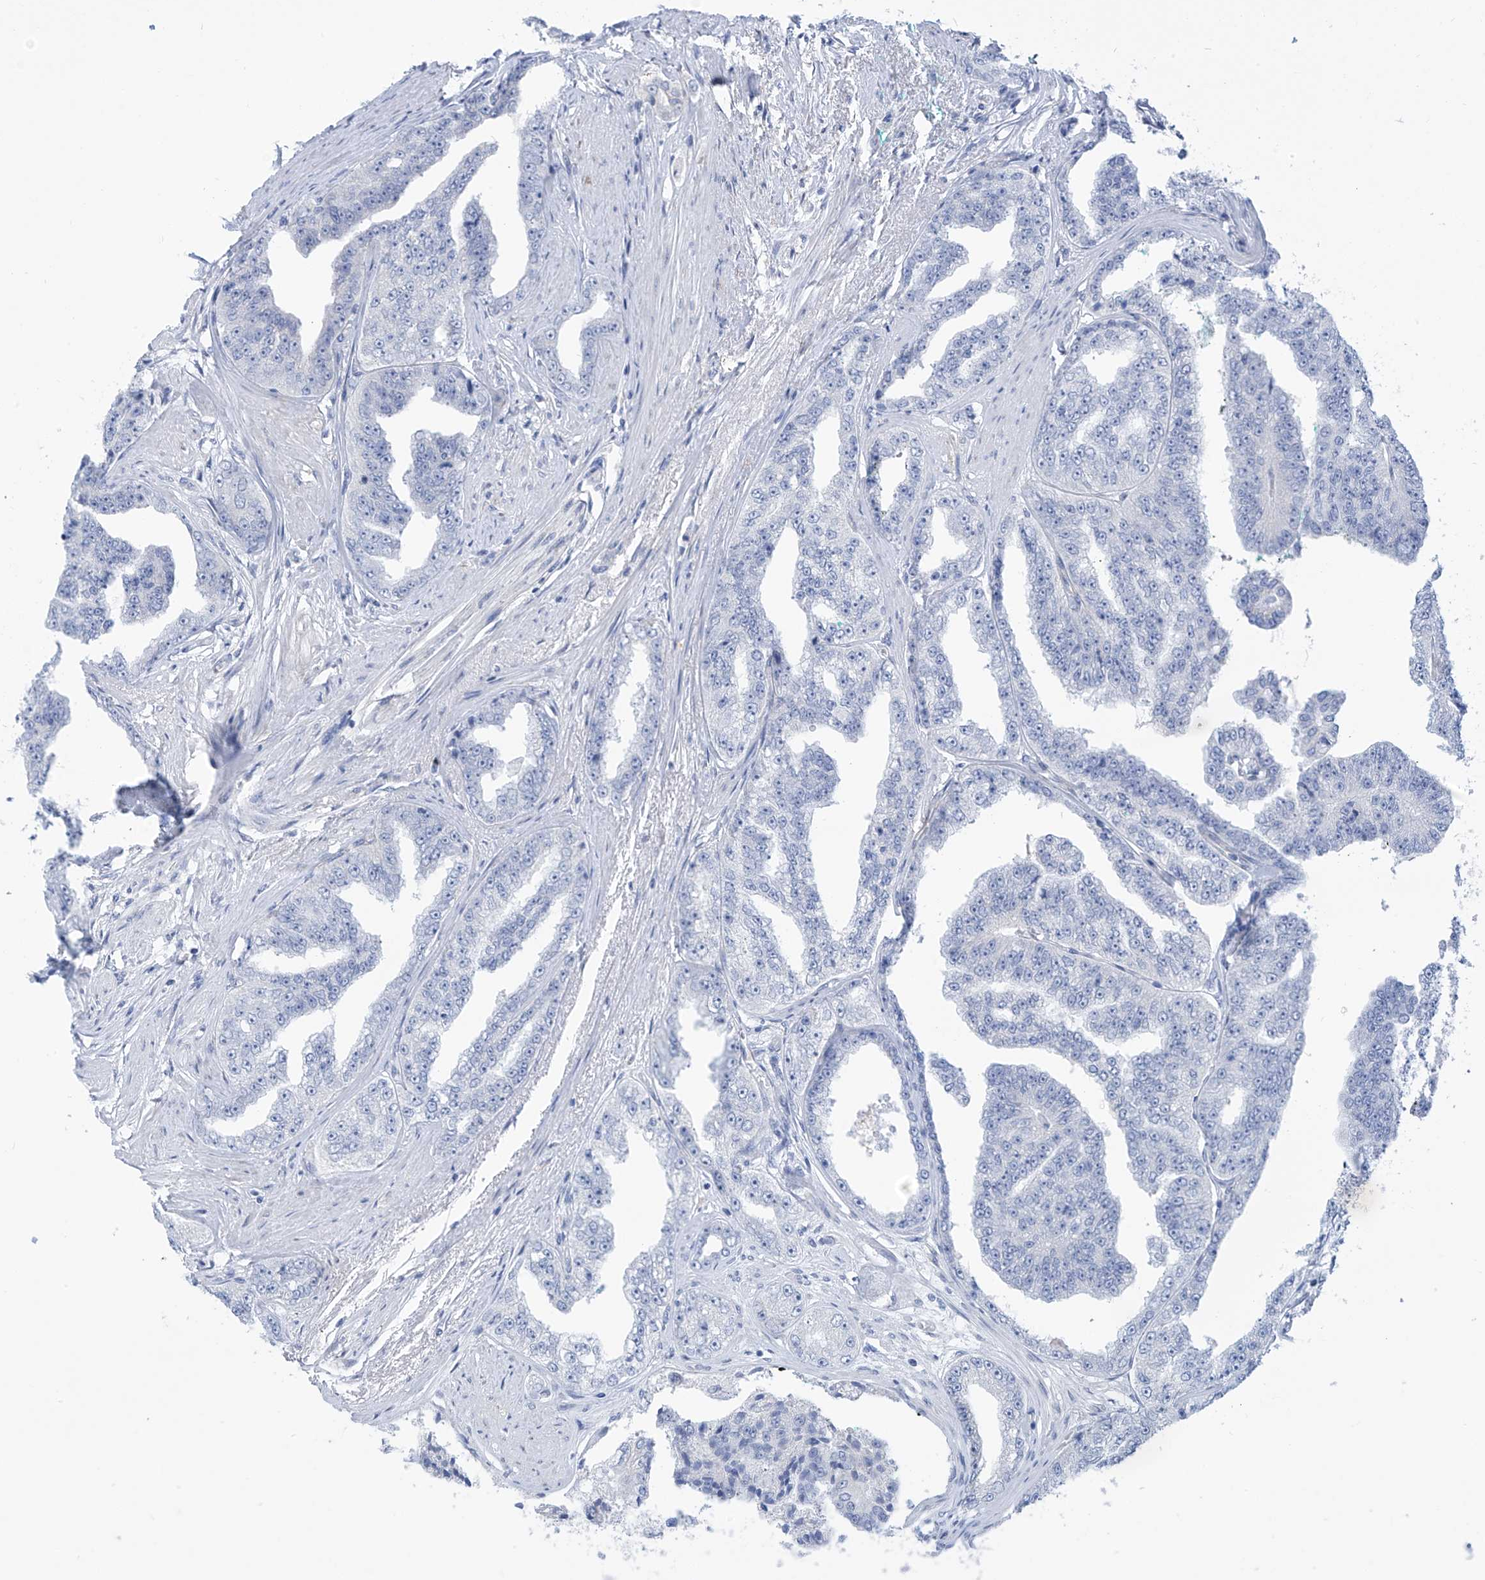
{"staining": {"intensity": "negative", "quantity": "none", "location": "none"}, "tissue": "prostate cancer", "cell_type": "Tumor cells", "image_type": "cancer", "snomed": [{"axis": "morphology", "description": "Adenocarcinoma, High grade"}, {"axis": "topography", "description": "Prostate"}], "caption": "DAB immunohistochemical staining of high-grade adenocarcinoma (prostate) demonstrates no significant staining in tumor cells.", "gene": "RCN2", "patient": {"sex": "male", "age": 71}}